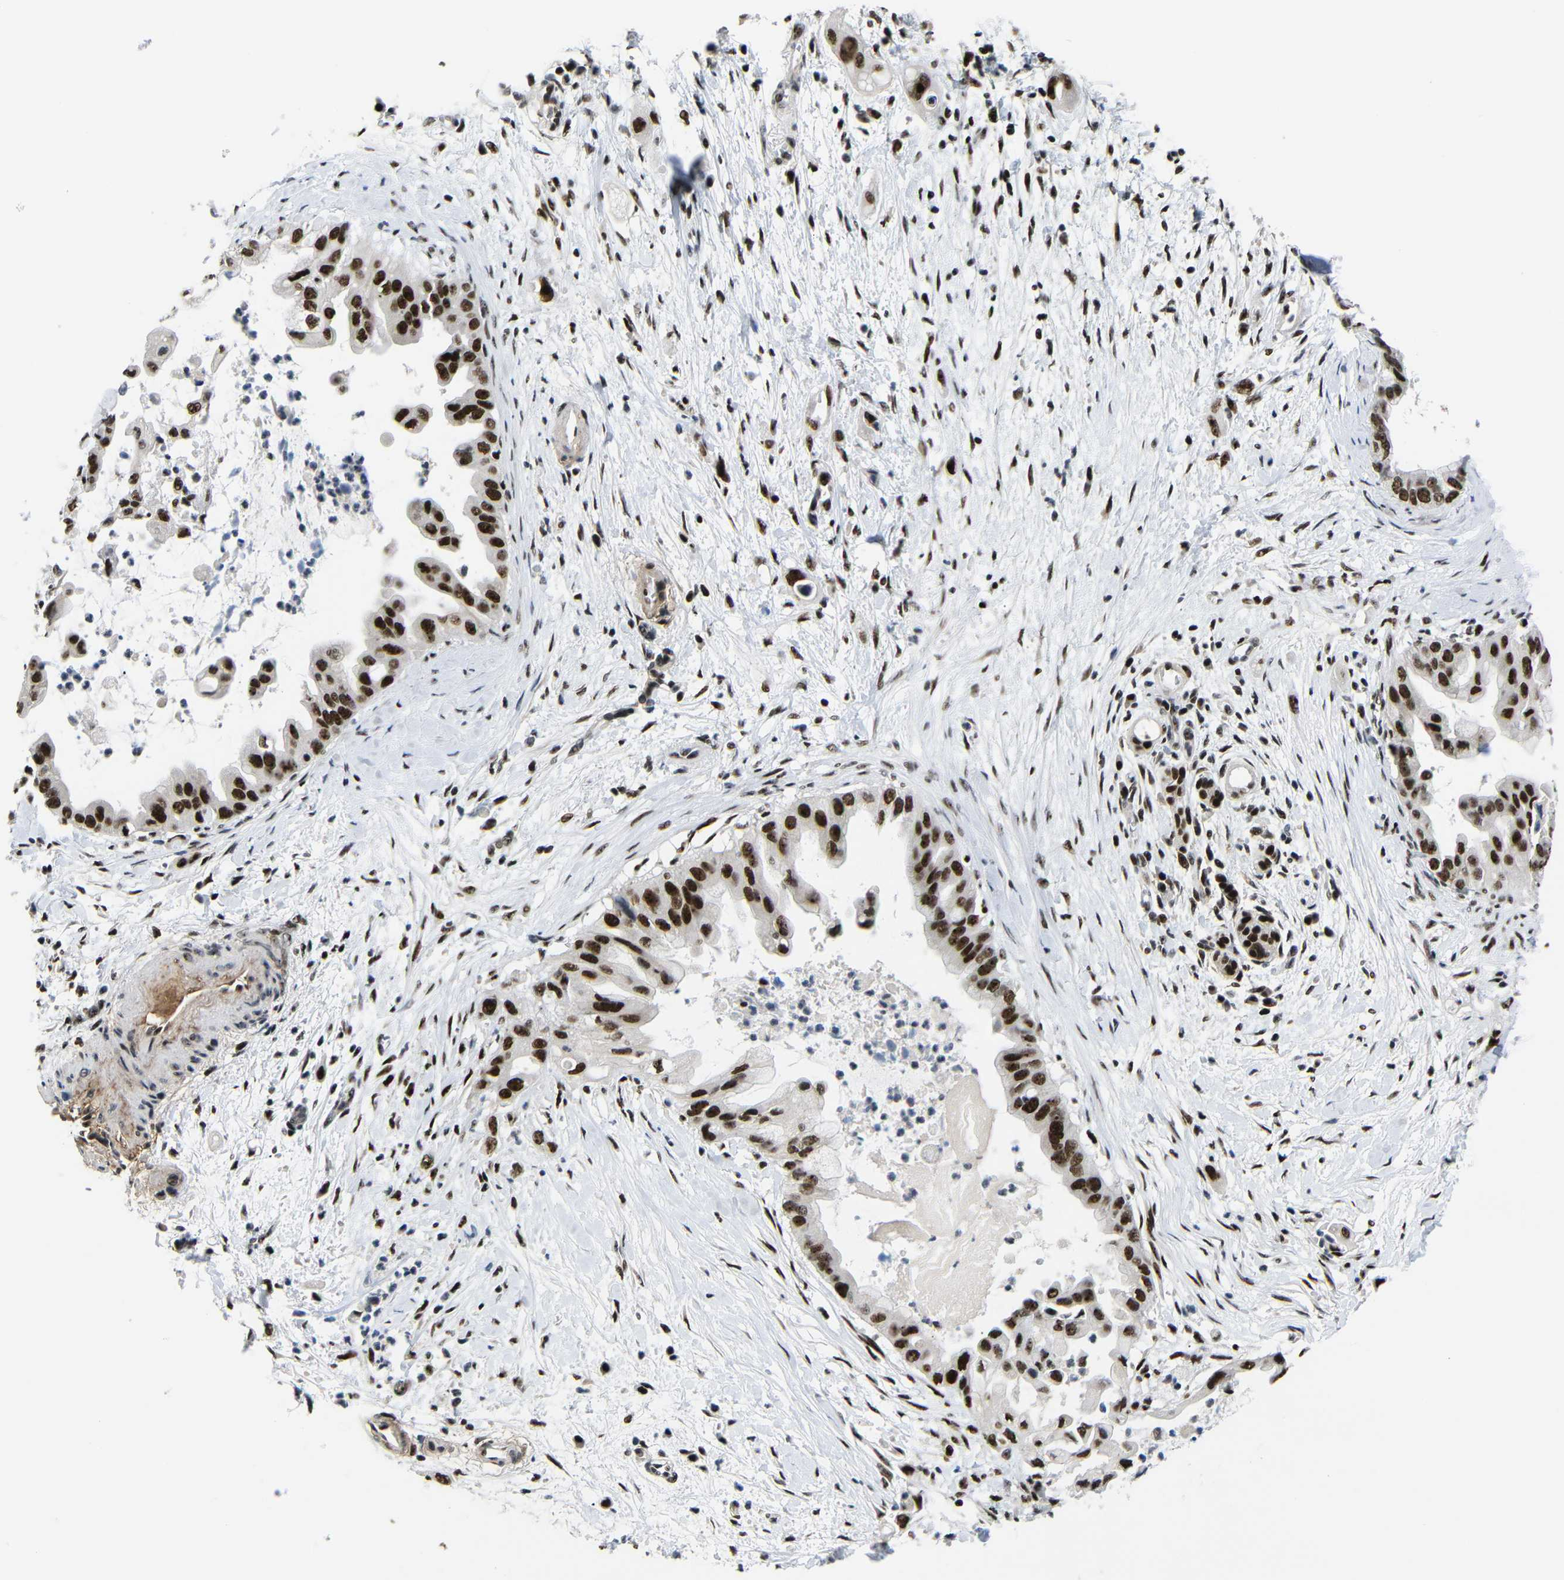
{"staining": {"intensity": "strong", "quantity": ">75%", "location": "nuclear"}, "tissue": "pancreatic cancer", "cell_type": "Tumor cells", "image_type": "cancer", "snomed": [{"axis": "morphology", "description": "Adenocarcinoma, NOS"}, {"axis": "topography", "description": "Pancreas"}], "caption": "DAB (3,3'-diaminobenzidine) immunohistochemical staining of human pancreatic adenocarcinoma shows strong nuclear protein staining in about >75% of tumor cells.", "gene": "SETDB2", "patient": {"sex": "male", "age": 55}}